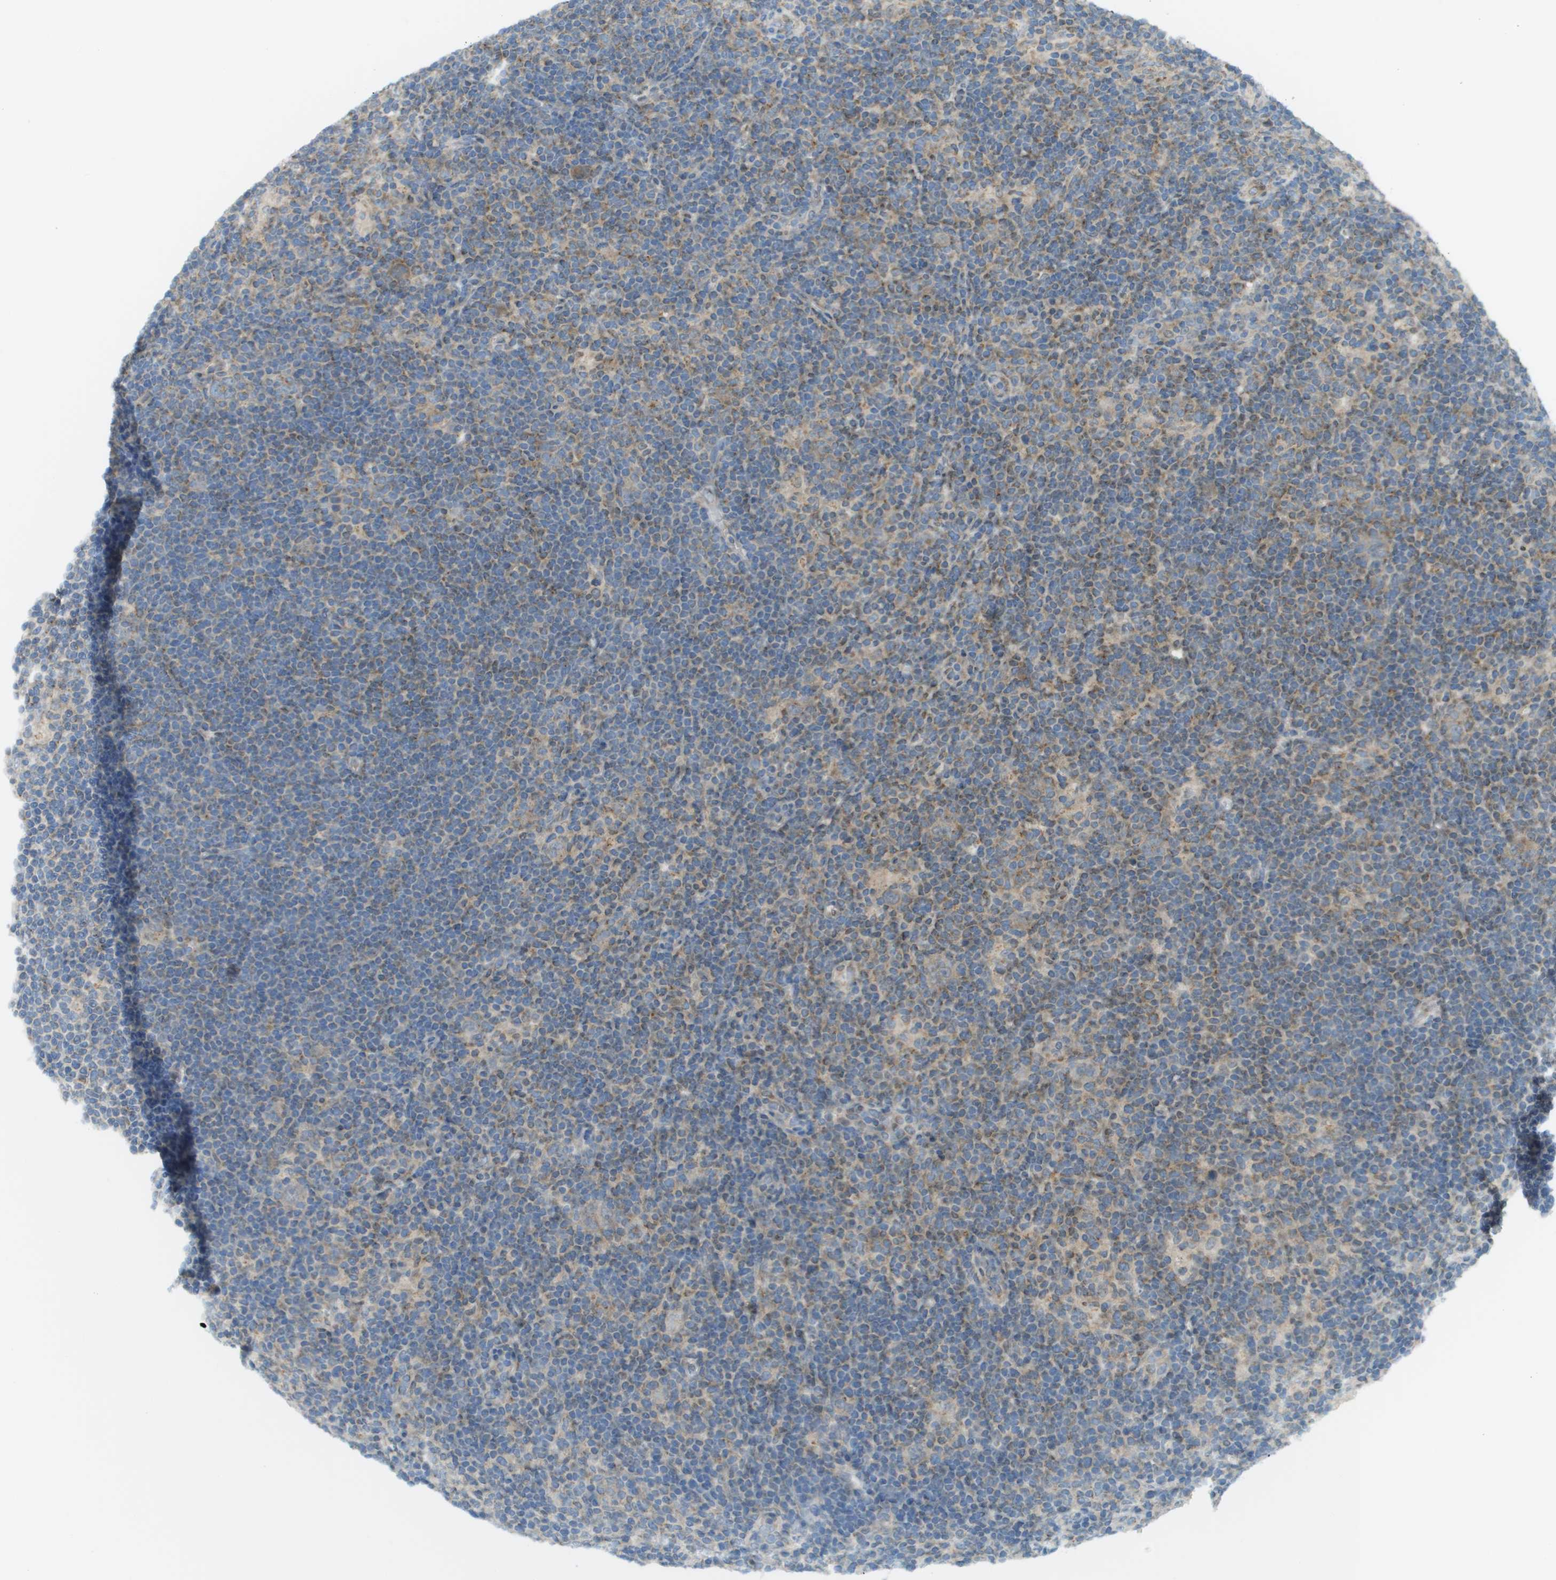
{"staining": {"intensity": "weak", "quantity": ">75%", "location": "cytoplasmic/membranous"}, "tissue": "lymphoma", "cell_type": "Tumor cells", "image_type": "cancer", "snomed": [{"axis": "morphology", "description": "Hodgkin's disease, NOS"}, {"axis": "topography", "description": "Lymph node"}], "caption": "Protein expression analysis of Hodgkin's disease exhibits weak cytoplasmic/membranous positivity in about >75% of tumor cells. (DAB (3,3'-diaminobenzidine) = brown stain, brightfield microscopy at high magnification).", "gene": "EVC", "patient": {"sex": "female", "age": 57}}